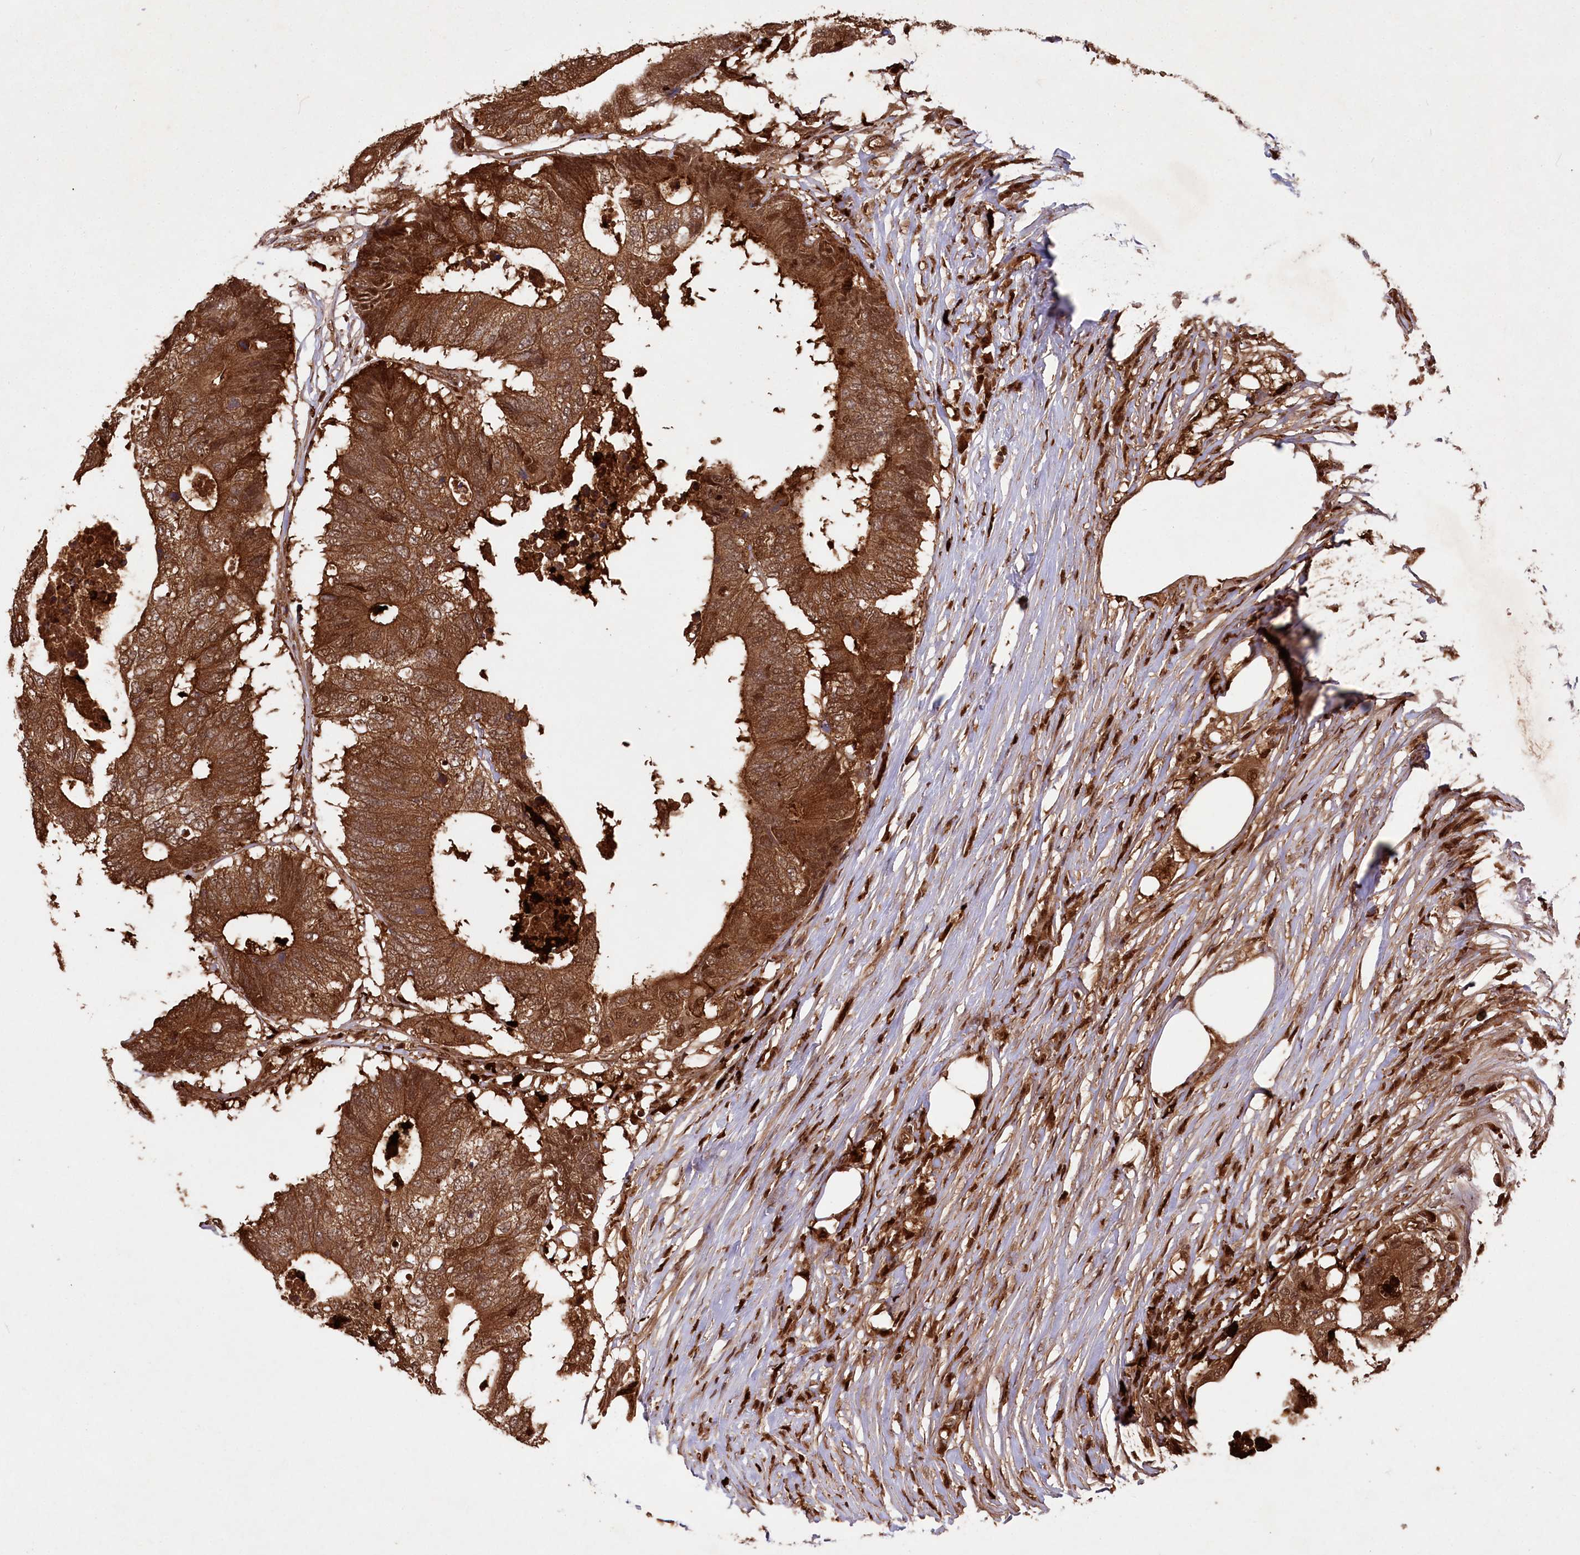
{"staining": {"intensity": "strong", "quantity": ">75%", "location": "cytoplasmic/membranous,nuclear"}, "tissue": "colorectal cancer", "cell_type": "Tumor cells", "image_type": "cancer", "snomed": [{"axis": "morphology", "description": "Adenocarcinoma, NOS"}, {"axis": "topography", "description": "Colon"}], "caption": "A micrograph of colorectal cancer stained for a protein demonstrates strong cytoplasmic/membranous and nuclear brown staining in tumor cells.", "gene": "LSG1", "patient": {"sex": "male", "age": 71}}